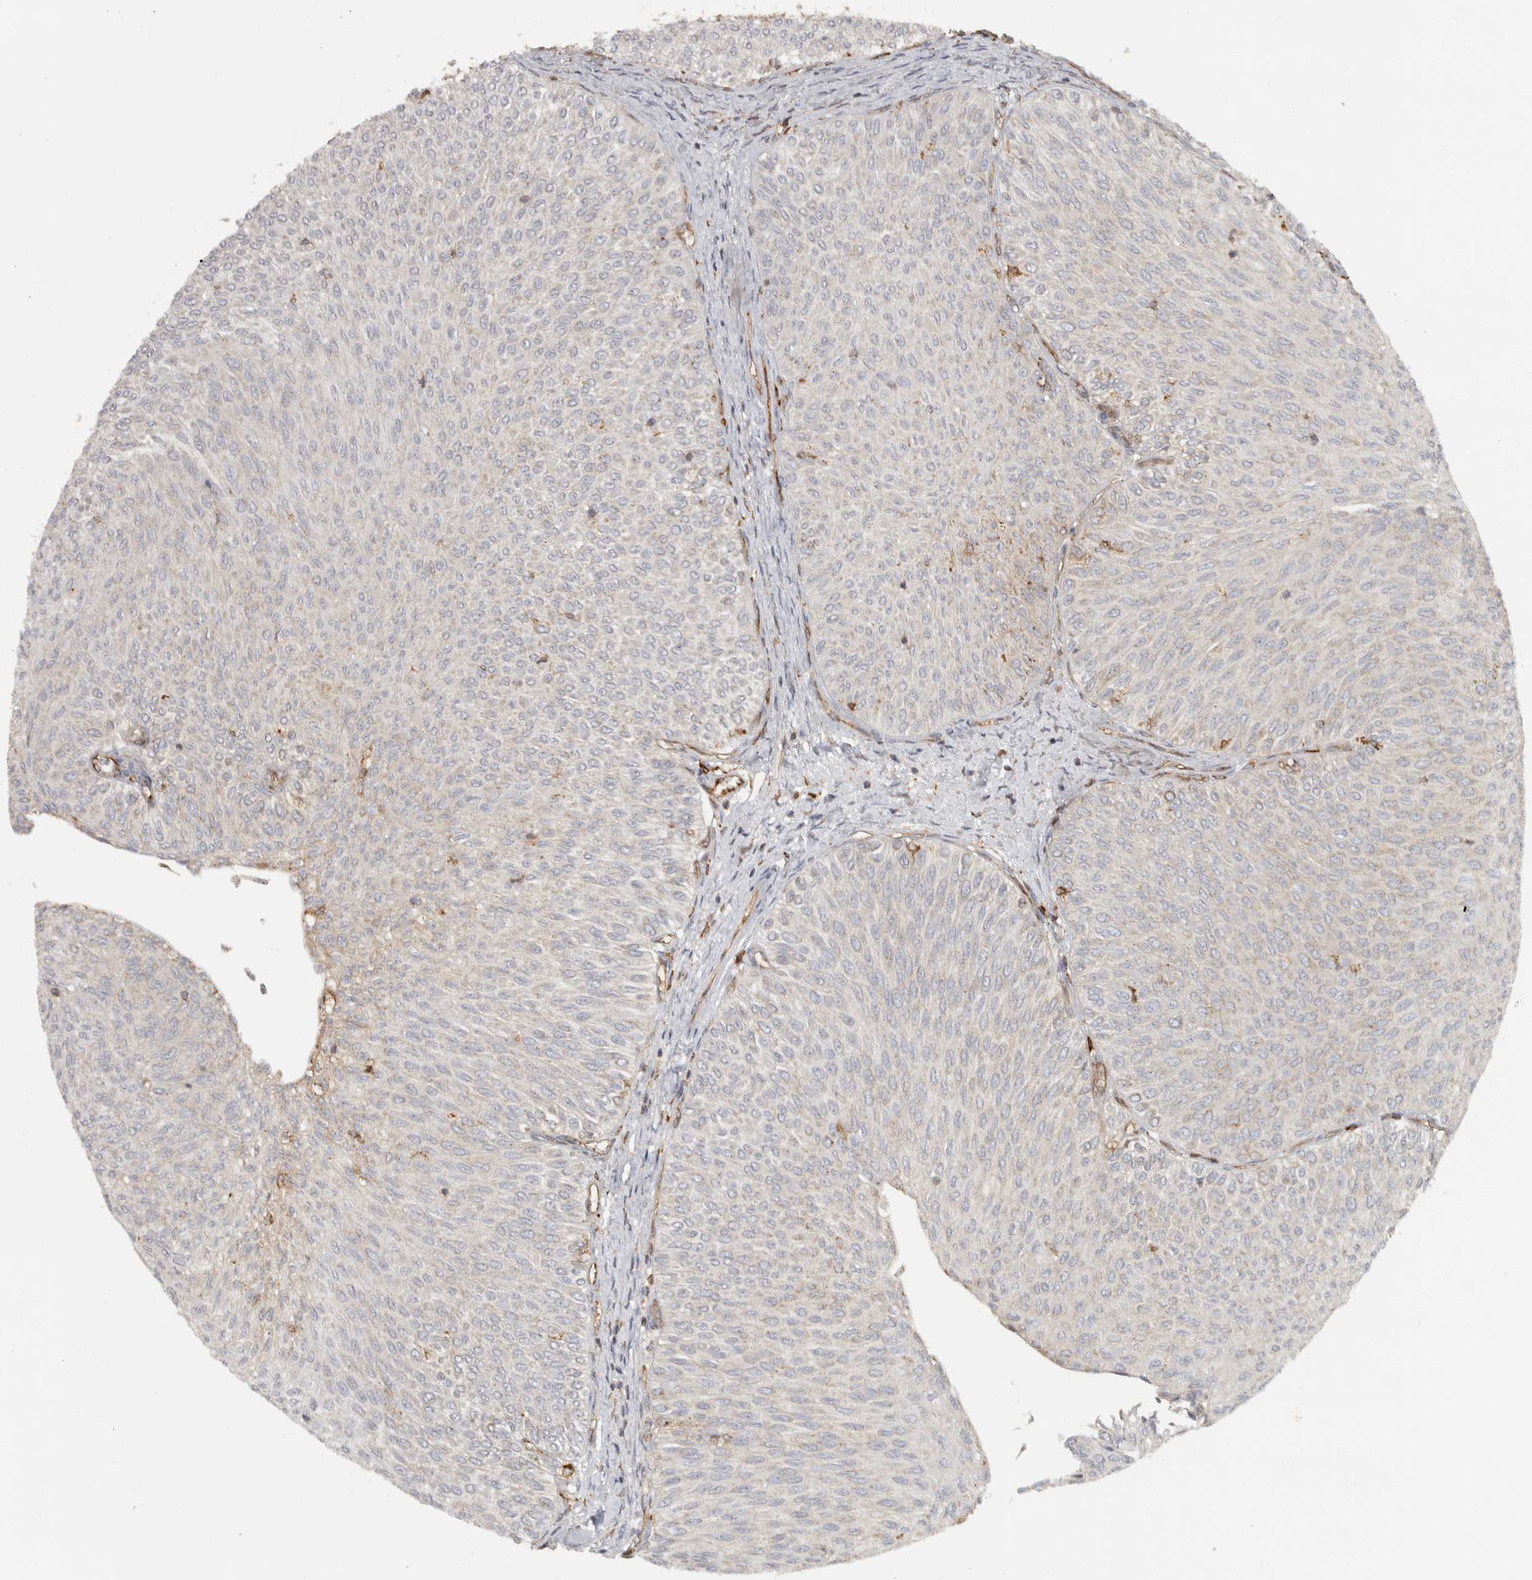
{"staining": {"intensity": "negative", "quantity": "none", "location": "none"}, "tissue": "urothelial cancer", "cell_type": "Tumor cells", "image_type": "cancer", "snomed": [{"axis": "morphology", "description": "Urothelial carcinoma, Low grade"}, {"axis": "topography", "description": "Urinary bladder"}], "caption": "There is no significant expression in tumor cells of low-grade urothelial carcinoma. (DAB (3,3'-diaminobenzidine) immunohistochemistry (IHC) with hematoxylin counter stain).", "gene": "HLA-E", "patient": {"sex": "male", "age": 78}}